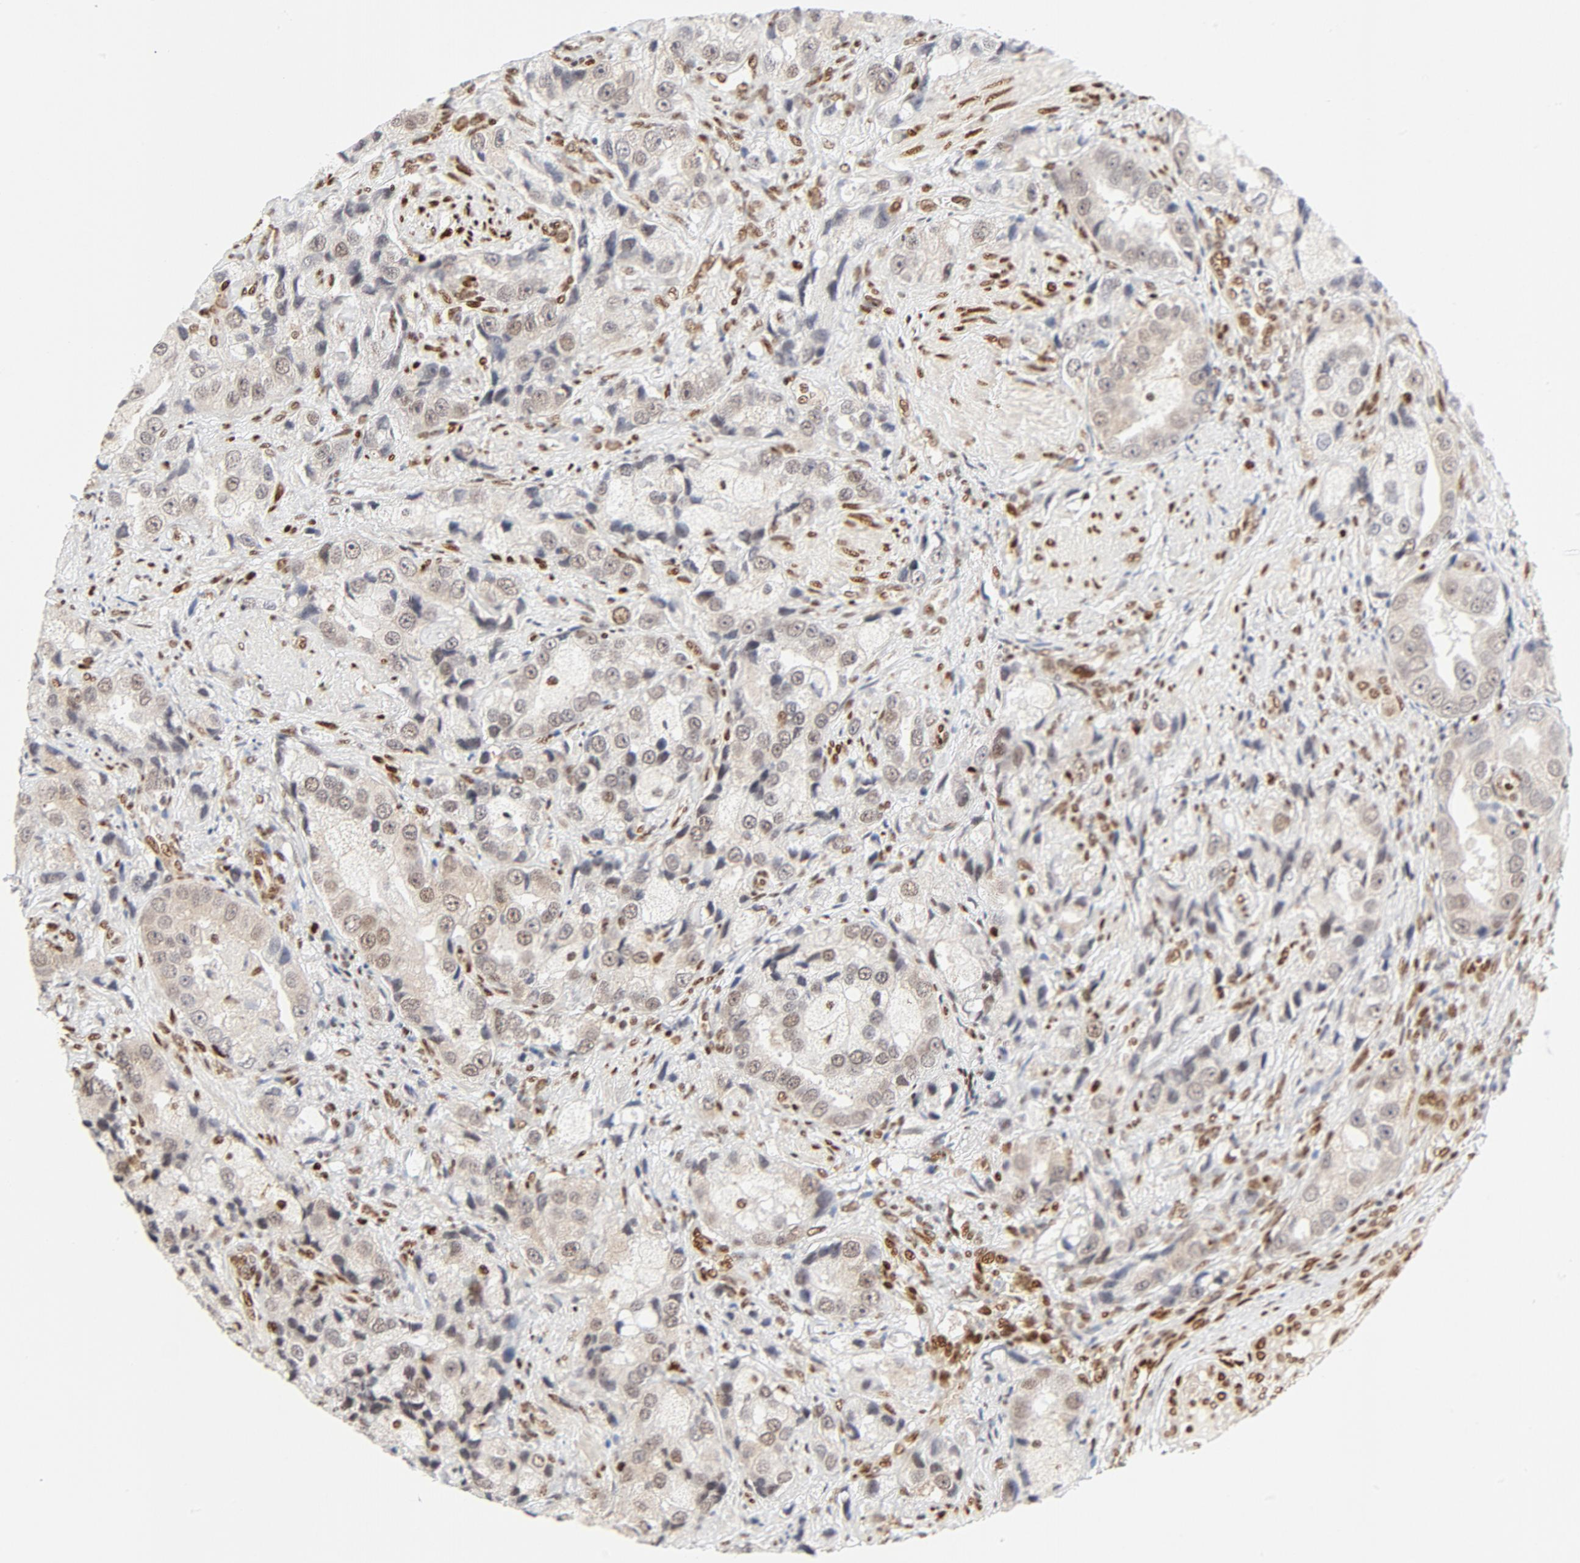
{"staining": {"intensity": "weak", "quantity": "<25%", "location": "nuclear"}, "tissue": "prostate cancer", "cell_type": "Tumor cells", "image_type": "cancer", "snomed": [{"axis": "morphology", "description": "Adenocarcinoma, High grade"}, {"axis": "topography", "description": "Prostate"}], "caption": "Tumor cells show no significant protein positivity in prostate cancer (high-grade adenocarcinoma).", "gene": "MEF2A", "patient": {"sex": "male", "age": 63}}